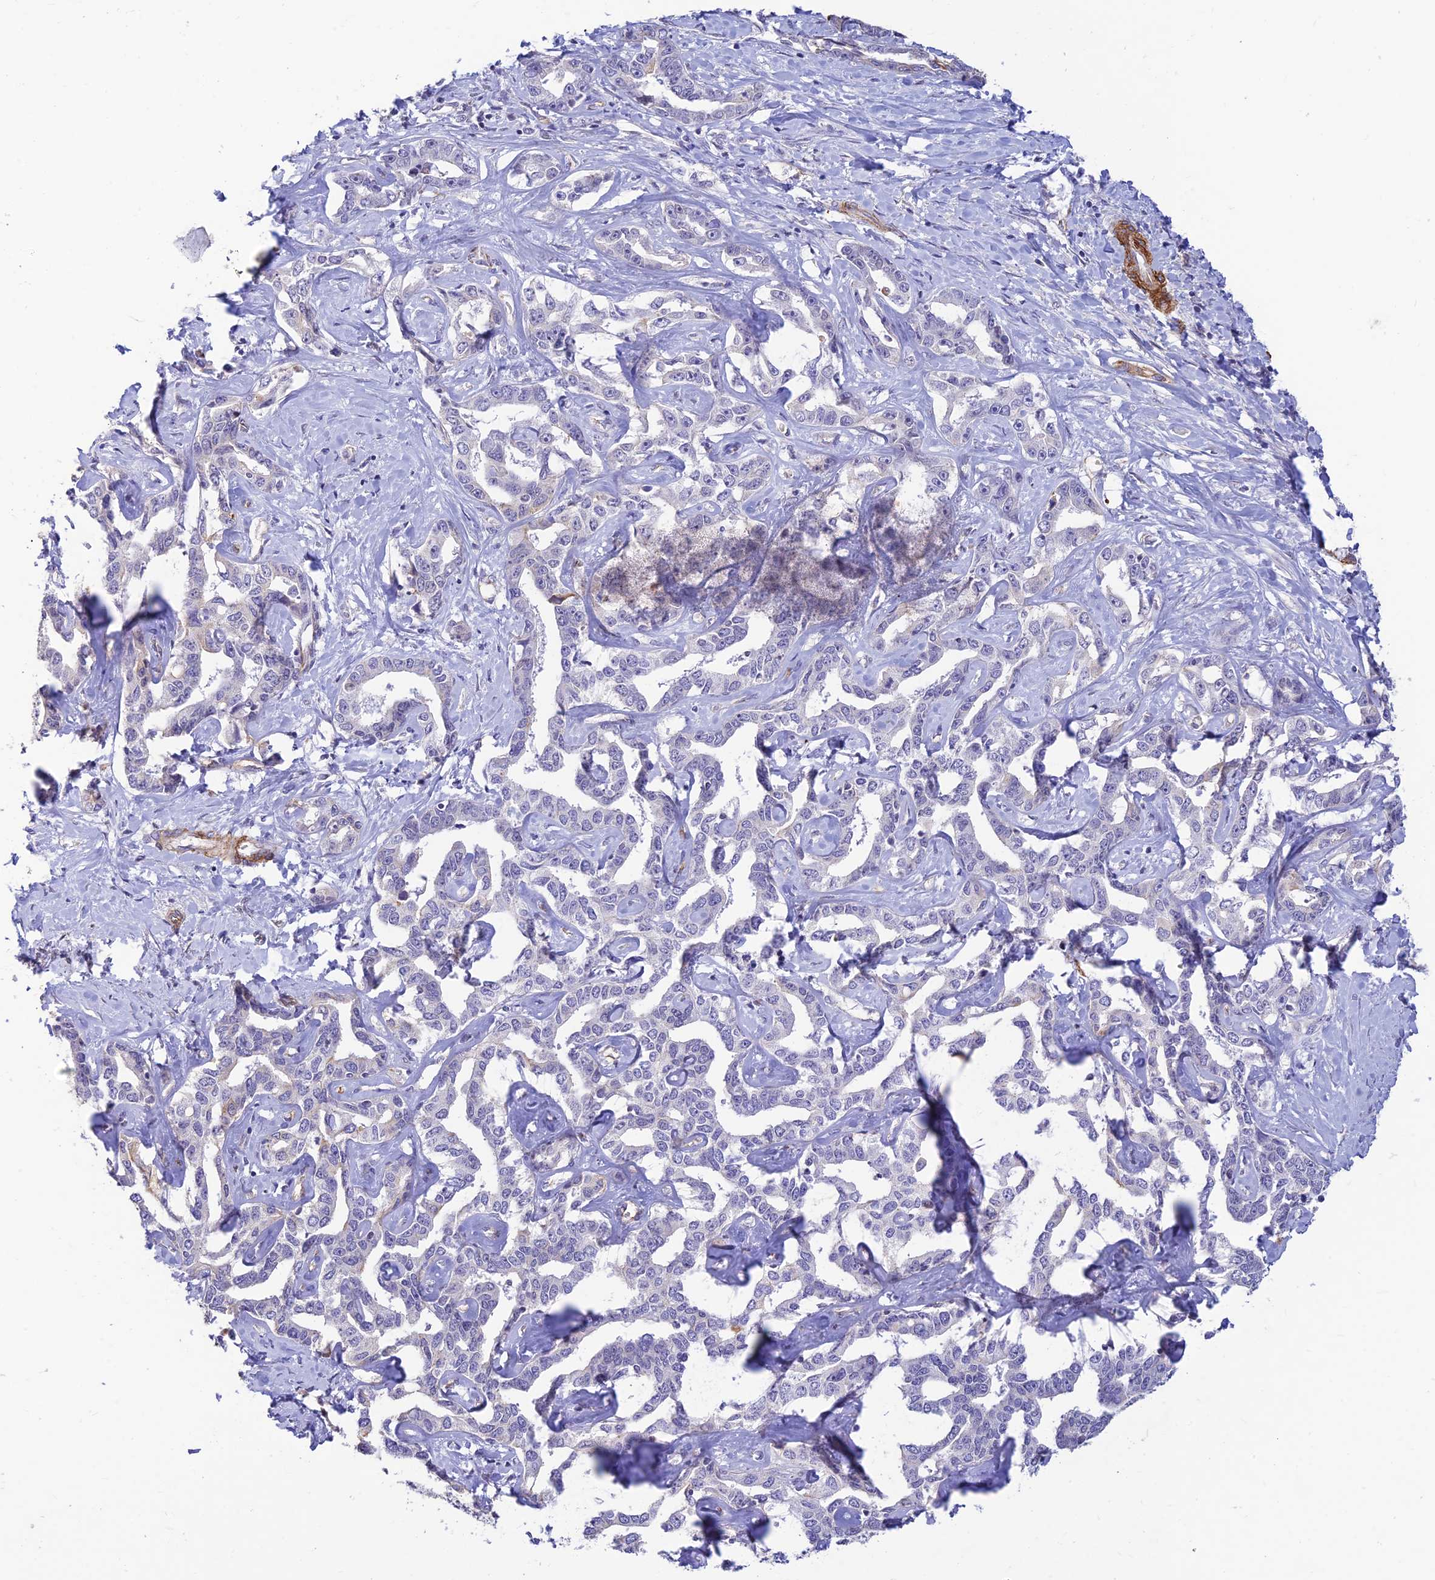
{"staining": {"intensity": "negative", "quantity": "none", "location": "none"}, "tissue": "liver cancer", "cell_type": "Tumor cells", "image_type": "cancer", "snomed": [{"axis": "morphology", "description": "Cholangiocarcinoma"}, {"axis": "topography", "description": "Liver"}], "caption": "The image displays no significant positivity in tumor cells of liver cancer.", "gene": "ALDH1L2", "patient": {"sex": "male", "age": 59}}